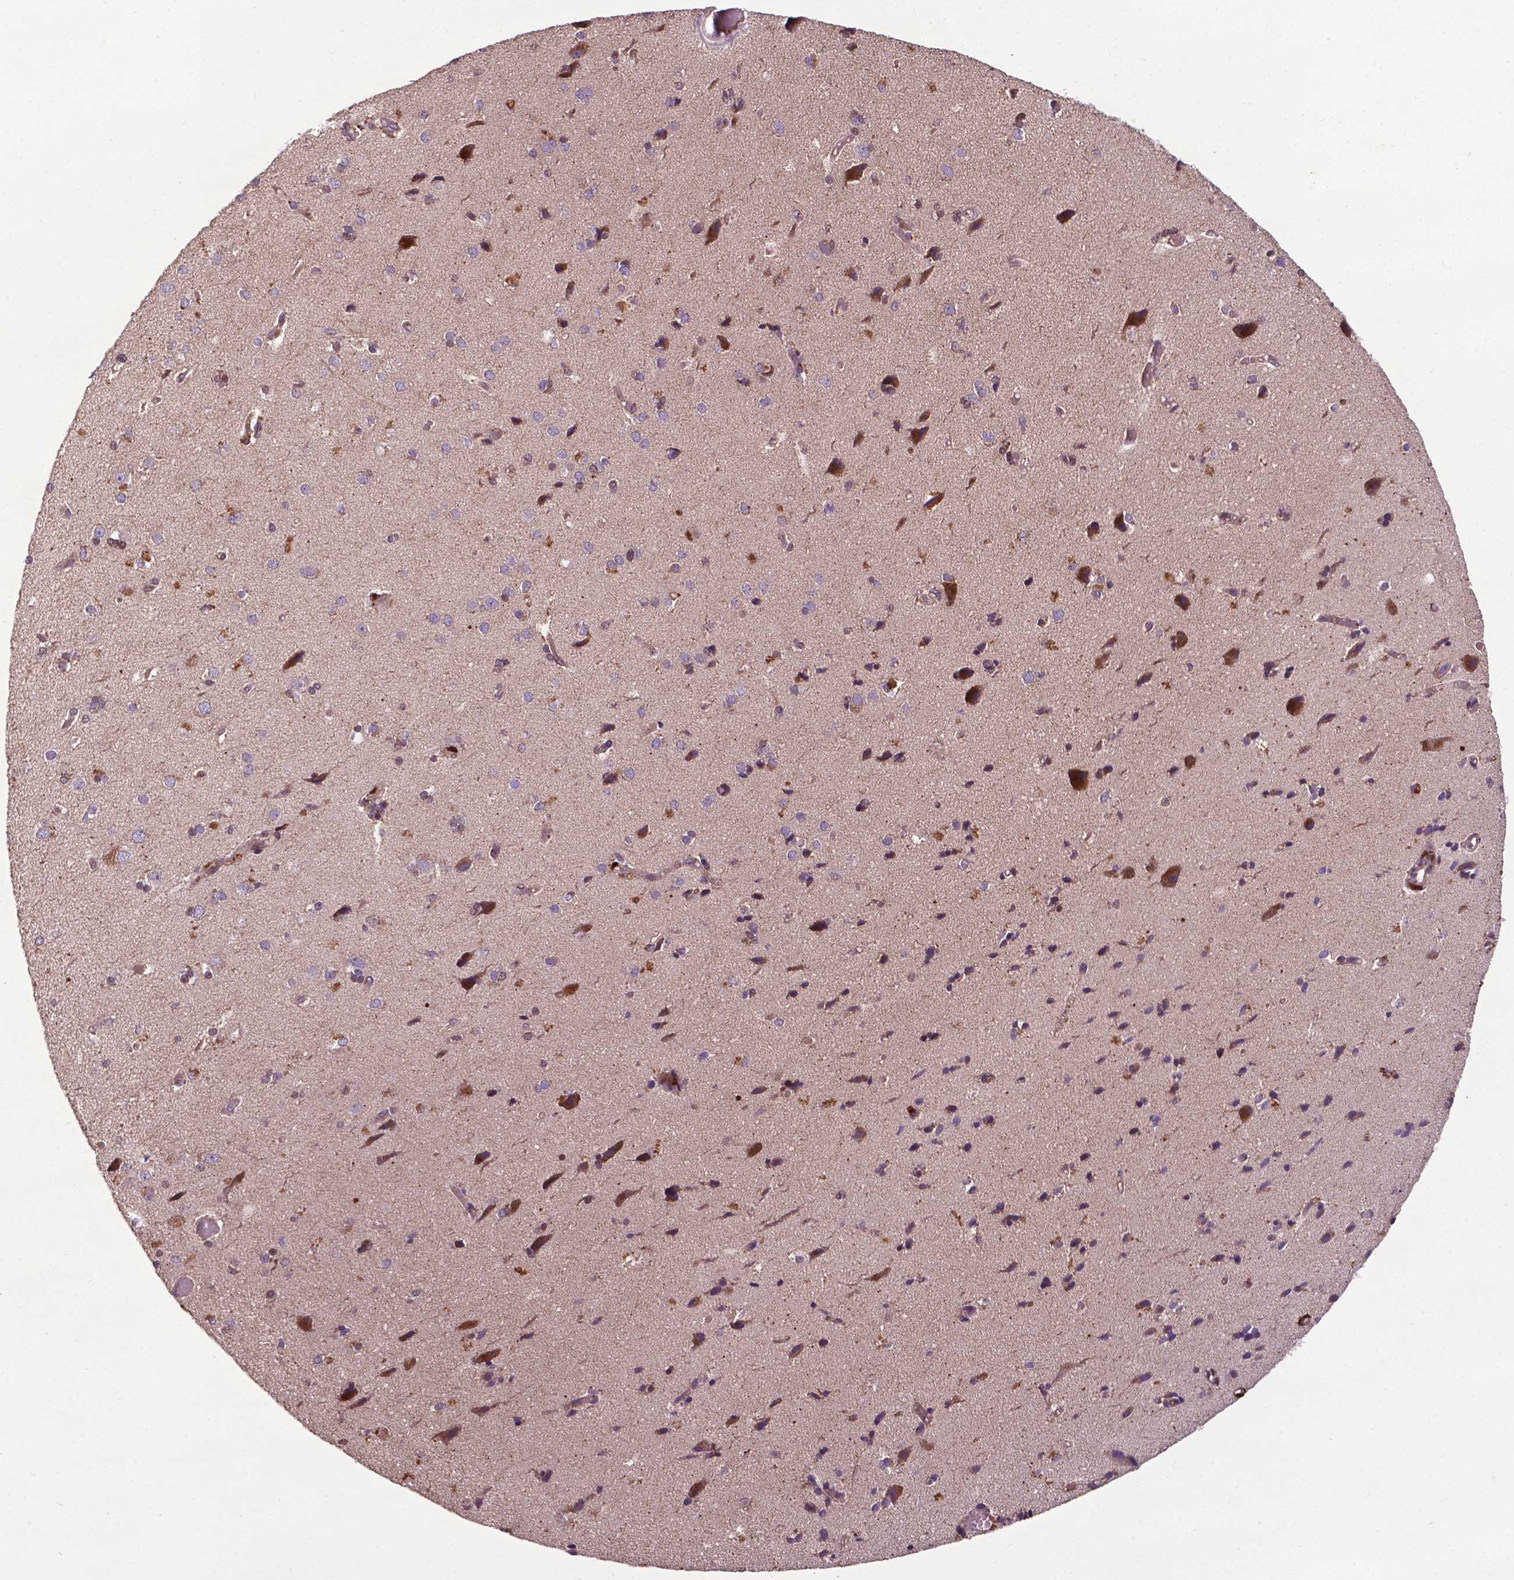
{"staining": {"intensity": "moderate", "quantity": "<25%", "location": "cytoplasmic/membranous"}, "tissue": "cerebral cortex", "cell_type": "Endothelial cells", "image_type": "normal", "snomed": [{"axis": "morphology", "description": "Normal tissue, NOS"}, {"axis": "morphology", "description": "Glioma, malignant, High grade"}, {"axis": "topography", "description": "Cerebral cortex"}], "caption": "Approximately <25% of endothelial cells in benign cerebral cortex show moderate cytoplasmic/membranous protein positivity as visualized by brown immunohistochemical staining.", "gene": "SPNS2", "patient": {"sex": "male", "age": 71}}